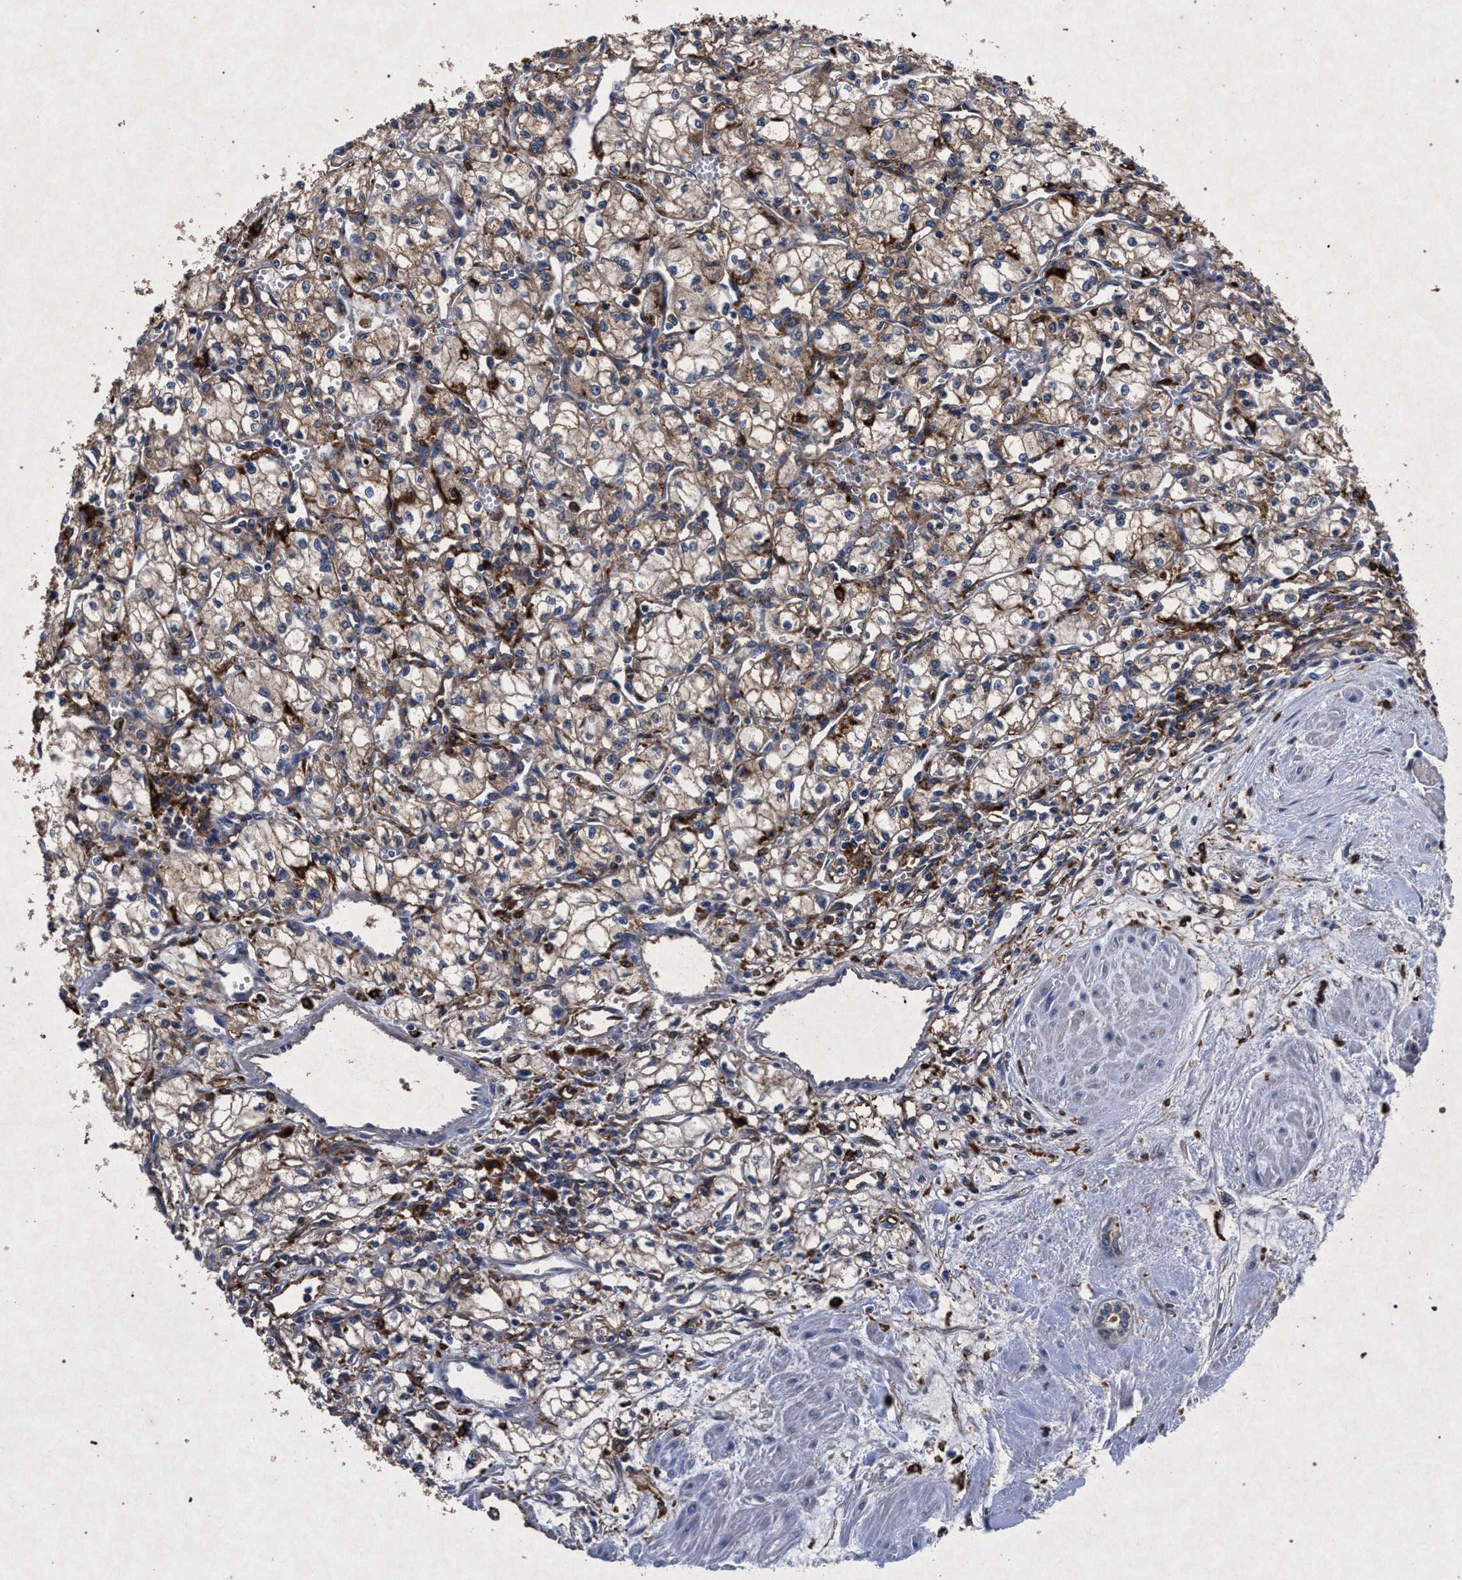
{"staining": {"intensity": "weak", "quantity": ">75%", "location": "cytoplasmic/membranous"}, "tissue": "renal cancer", "cell_type": "Tumor cells", "image_type": "cancer", "snomed": [{"axis": "morphology", "description": "Normal tissue, NOS"}, {"axis": "morphology", "description": "Adenocarcinoma, NOS"}, {"axis": "topography", "description": "Kidney"}], "caption": "About >75% of tumor cells in human renal cancer demonstrate weak cytoplasmic/membranous protein positivity as visualized by brown immunohistochemical staining.", "gene": "MARCKS", "patient": {"sex": "male", "age": 59}}